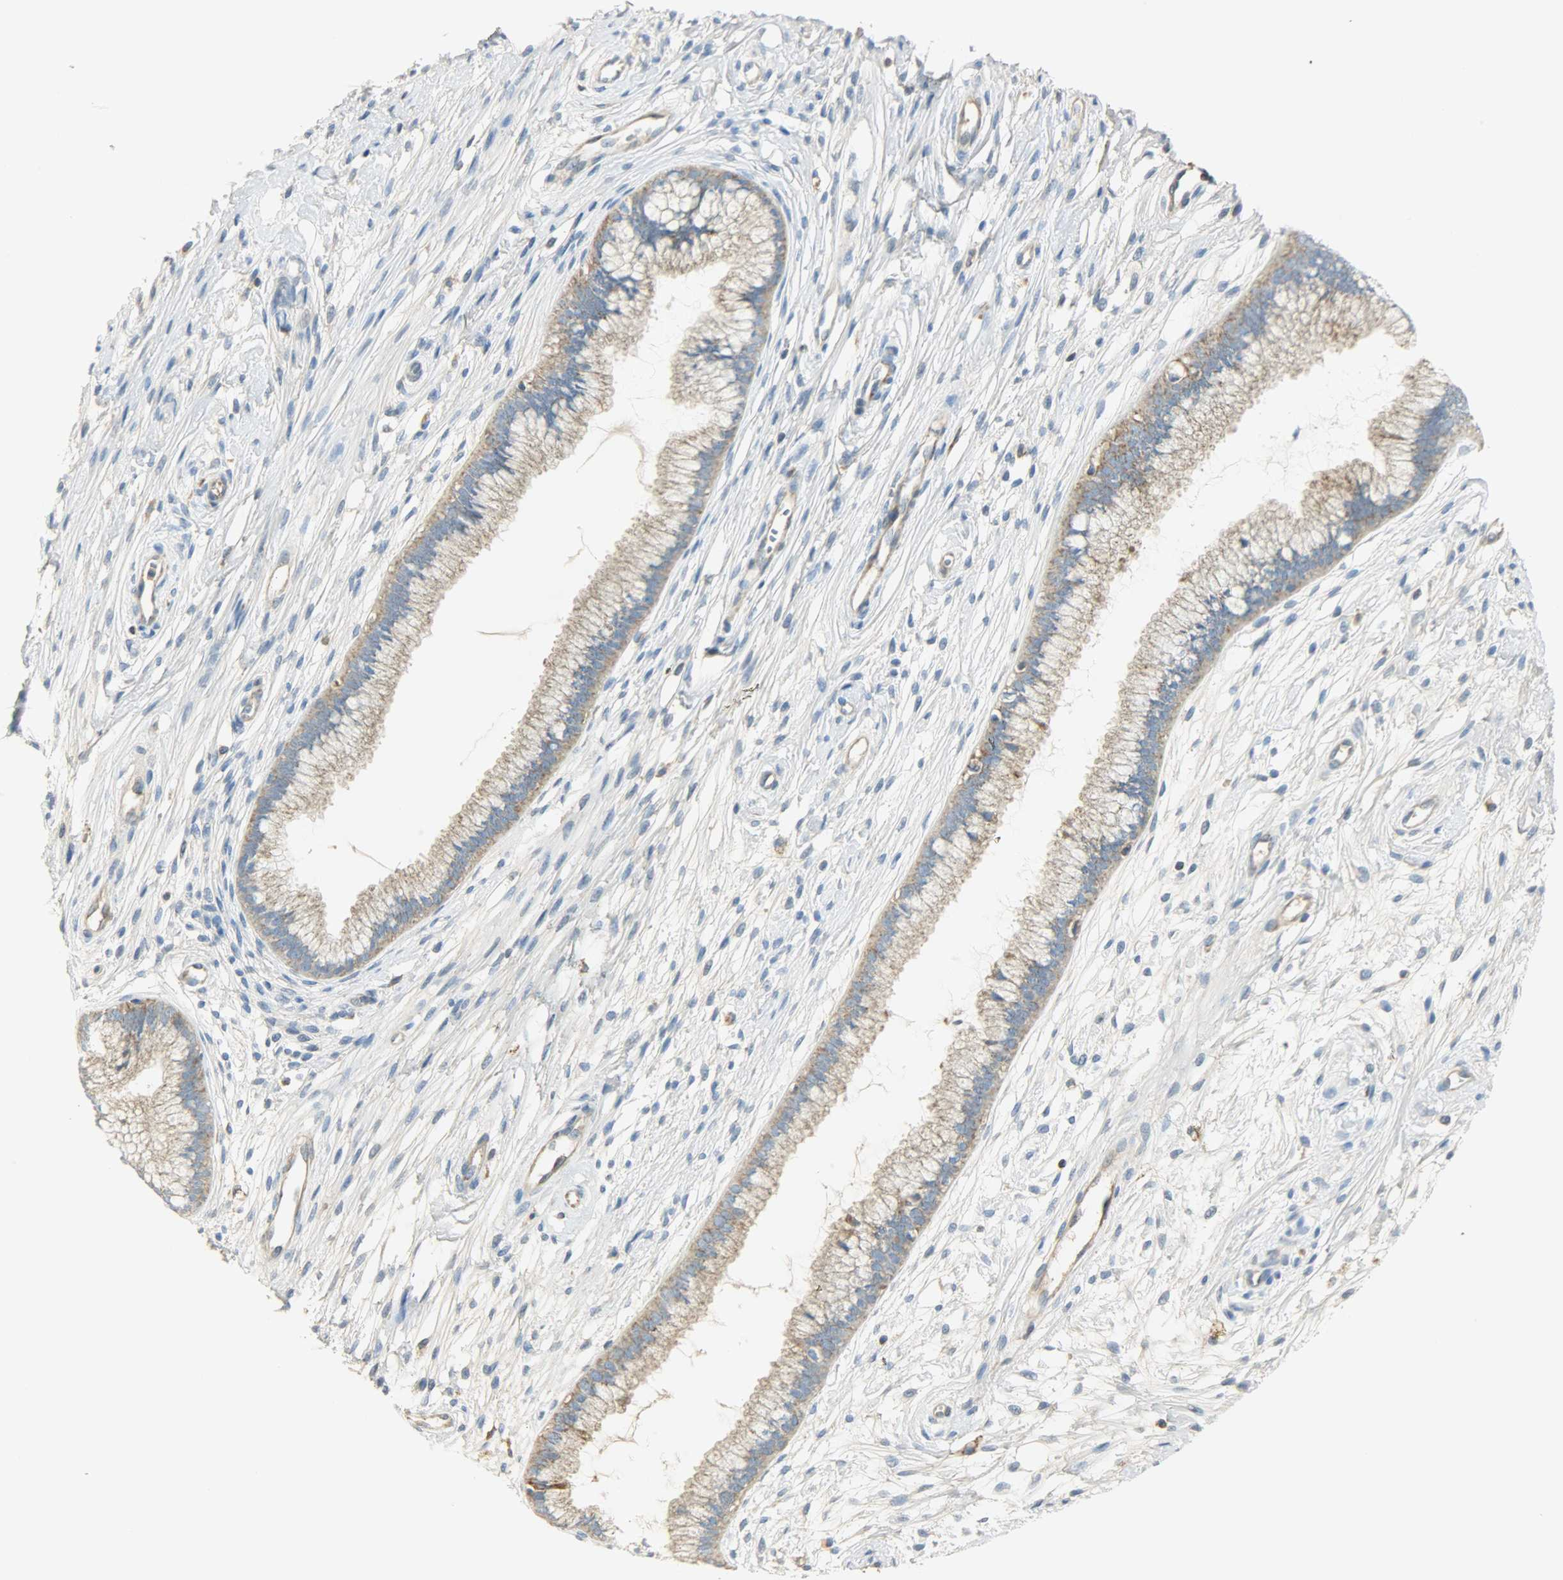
{"staining": {"intensity": "moderate", "quantity": ">75%", "location": "cytoplasmic/membranous"}, "tissue": "cervix", "cell_type": "Glandular cells", "image_type": "normal", "snomed": [{"axis": "morphology", "description": "Normal tissue, NOS"}, {"axis": "topography", "description": "Cervix"}], "caption": "This histopathology image reveals immunohistochemistry staining of unremarkable human cervix, with medium moderate cytoplasmic/membranous positivity in approximately >75% of glandular cells.", "gene": "NNT", "patient": {"sex": "female", "age": 39}}